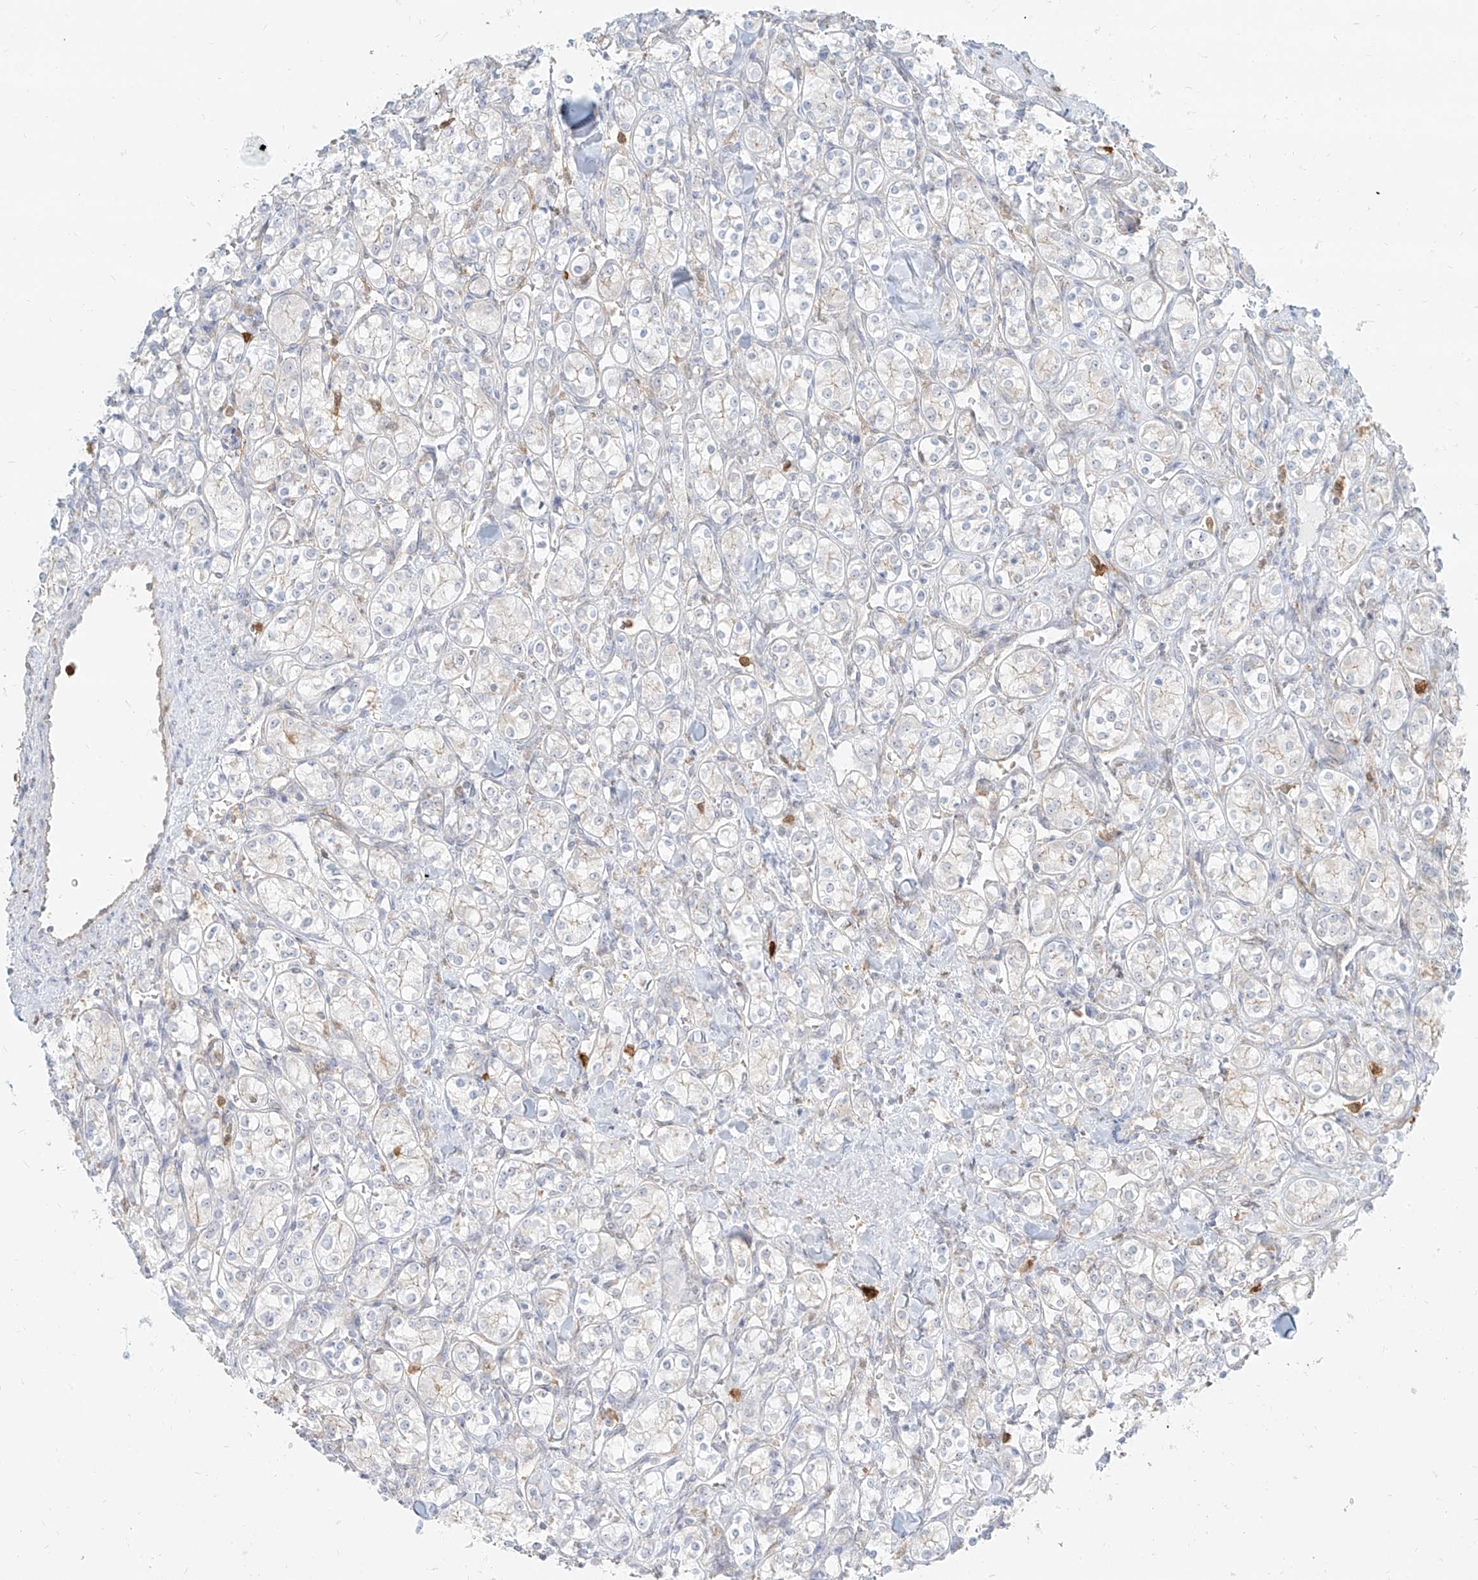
{"staining": {"intensity": "negative", "quantity": "none", "location": "none"}, "tissue": "renal cancer", "cell_type": "Tumor cells", "image_type": "cancer", "snomed": [{"axis": "morphology", "description": "Adenocarcinoma, NOS"}, {"axis": "topography", "description": "Kidney"}], "caption": "There is no significant staining in tumor cells of renal adenocarcinoma. (DAB (3,3'-diaminobenzidine) immunohistochemistry (IHC) with hematoxylin counter stain).", "gene": "PGD", "patient": {"sex": "male", "age": 77}}